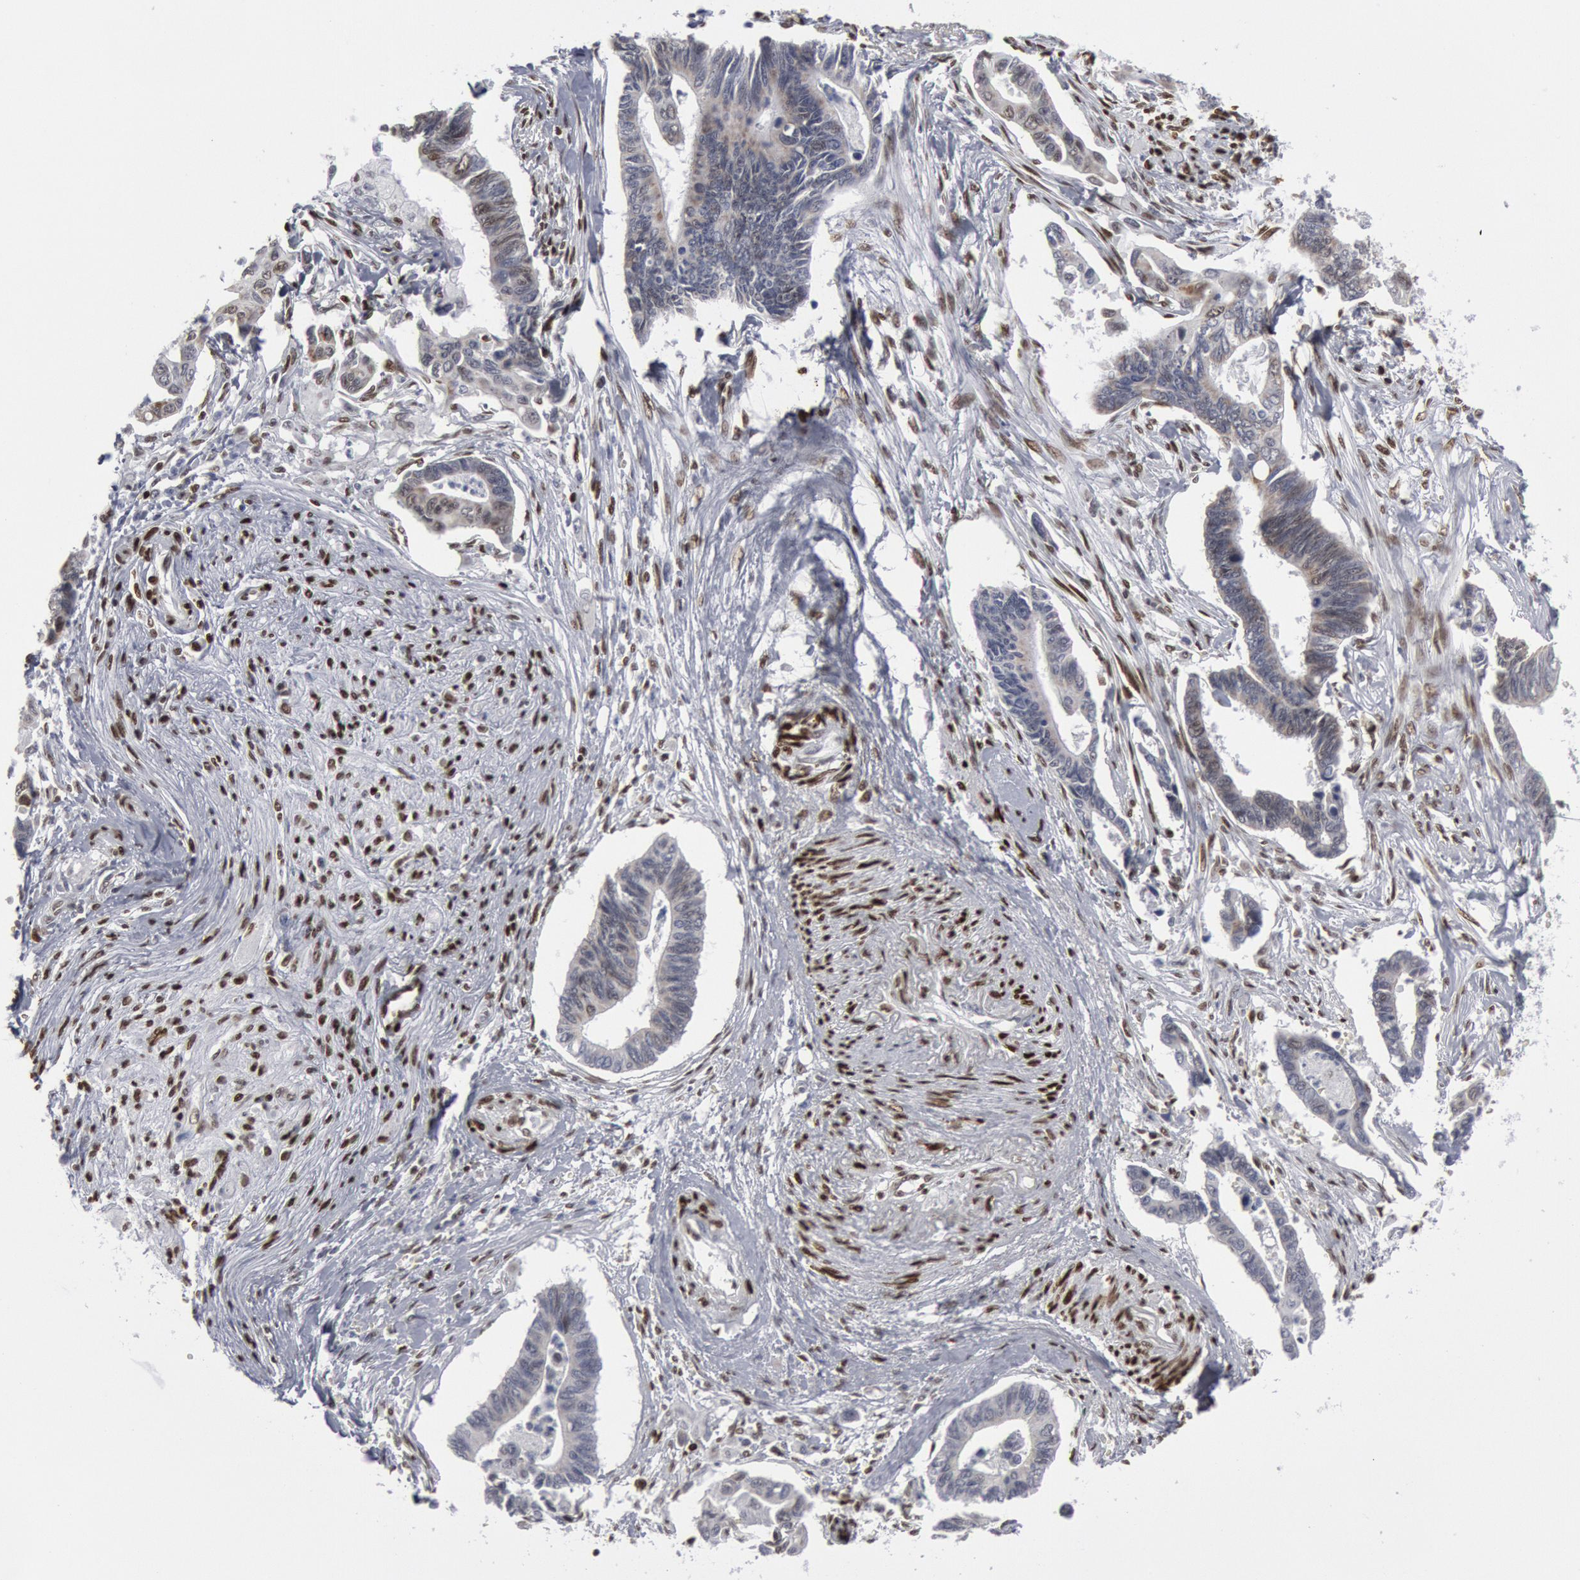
{"staining": {"intensity": "negative", "quantity": "none", "location": "none"}, "tissue": "pancreatic cancer", "cell_type": "Tumor cells", "image_type": "cancer", "snomed": [{"axis": "morphology", "description": "Adenocarcinoma, NOS"}, {"axis": "topography", "description": "Pancreas"}], "caption": "The histopathology image exhibits no staining of tumor cells in adenocarcinoma (pancreatic). (Stains: DAB (3,3'-diaminobenzidine) IHC with hematoxylin counter stain, Microscopy: brightfield microscopy at high magnification).", "gene": "MECP2", "patient": {"sex": "female", "age": 70}}